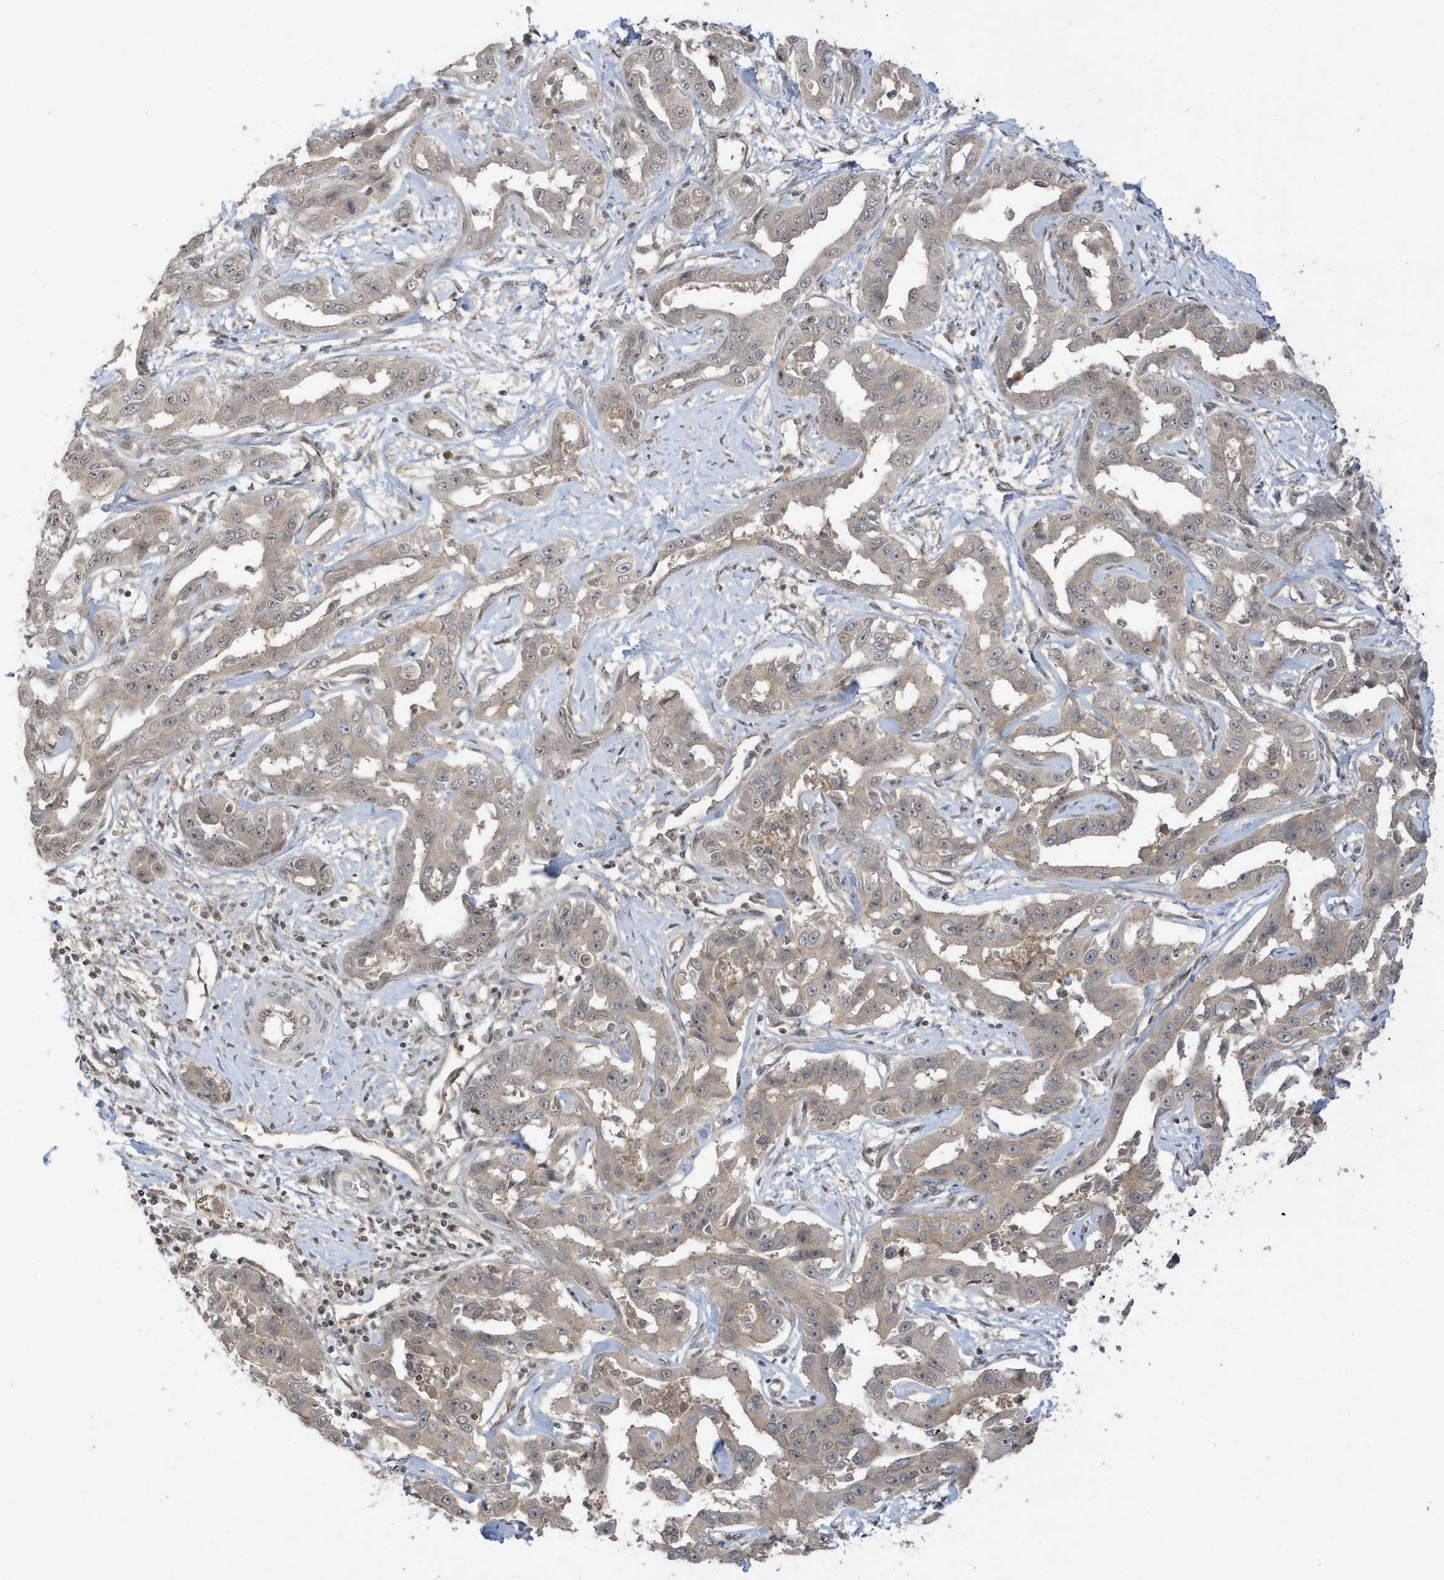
{"staining": {"intensity": "weak", "quantity": ">75%", "location": "cytoplasmic/membranous,nuclear"}, "tissue": "liver cancer", "cell_type": "Tumor cells", "image_type": "cancer", "snomed": [{"axis": "morphology", "description": "Cholangiocarcinoma"}, {"axis": "topography", "description": "Liver"}], "caption": "Approximately >75% of tumor cells in liver cholangiocarcinoma show weak cytoplasmic/membranous and nuclear protein staining as visualized by brown immunohistochemical staining.", "gene": "TAB3", "patient": {"sex": "male", "age": 59}}